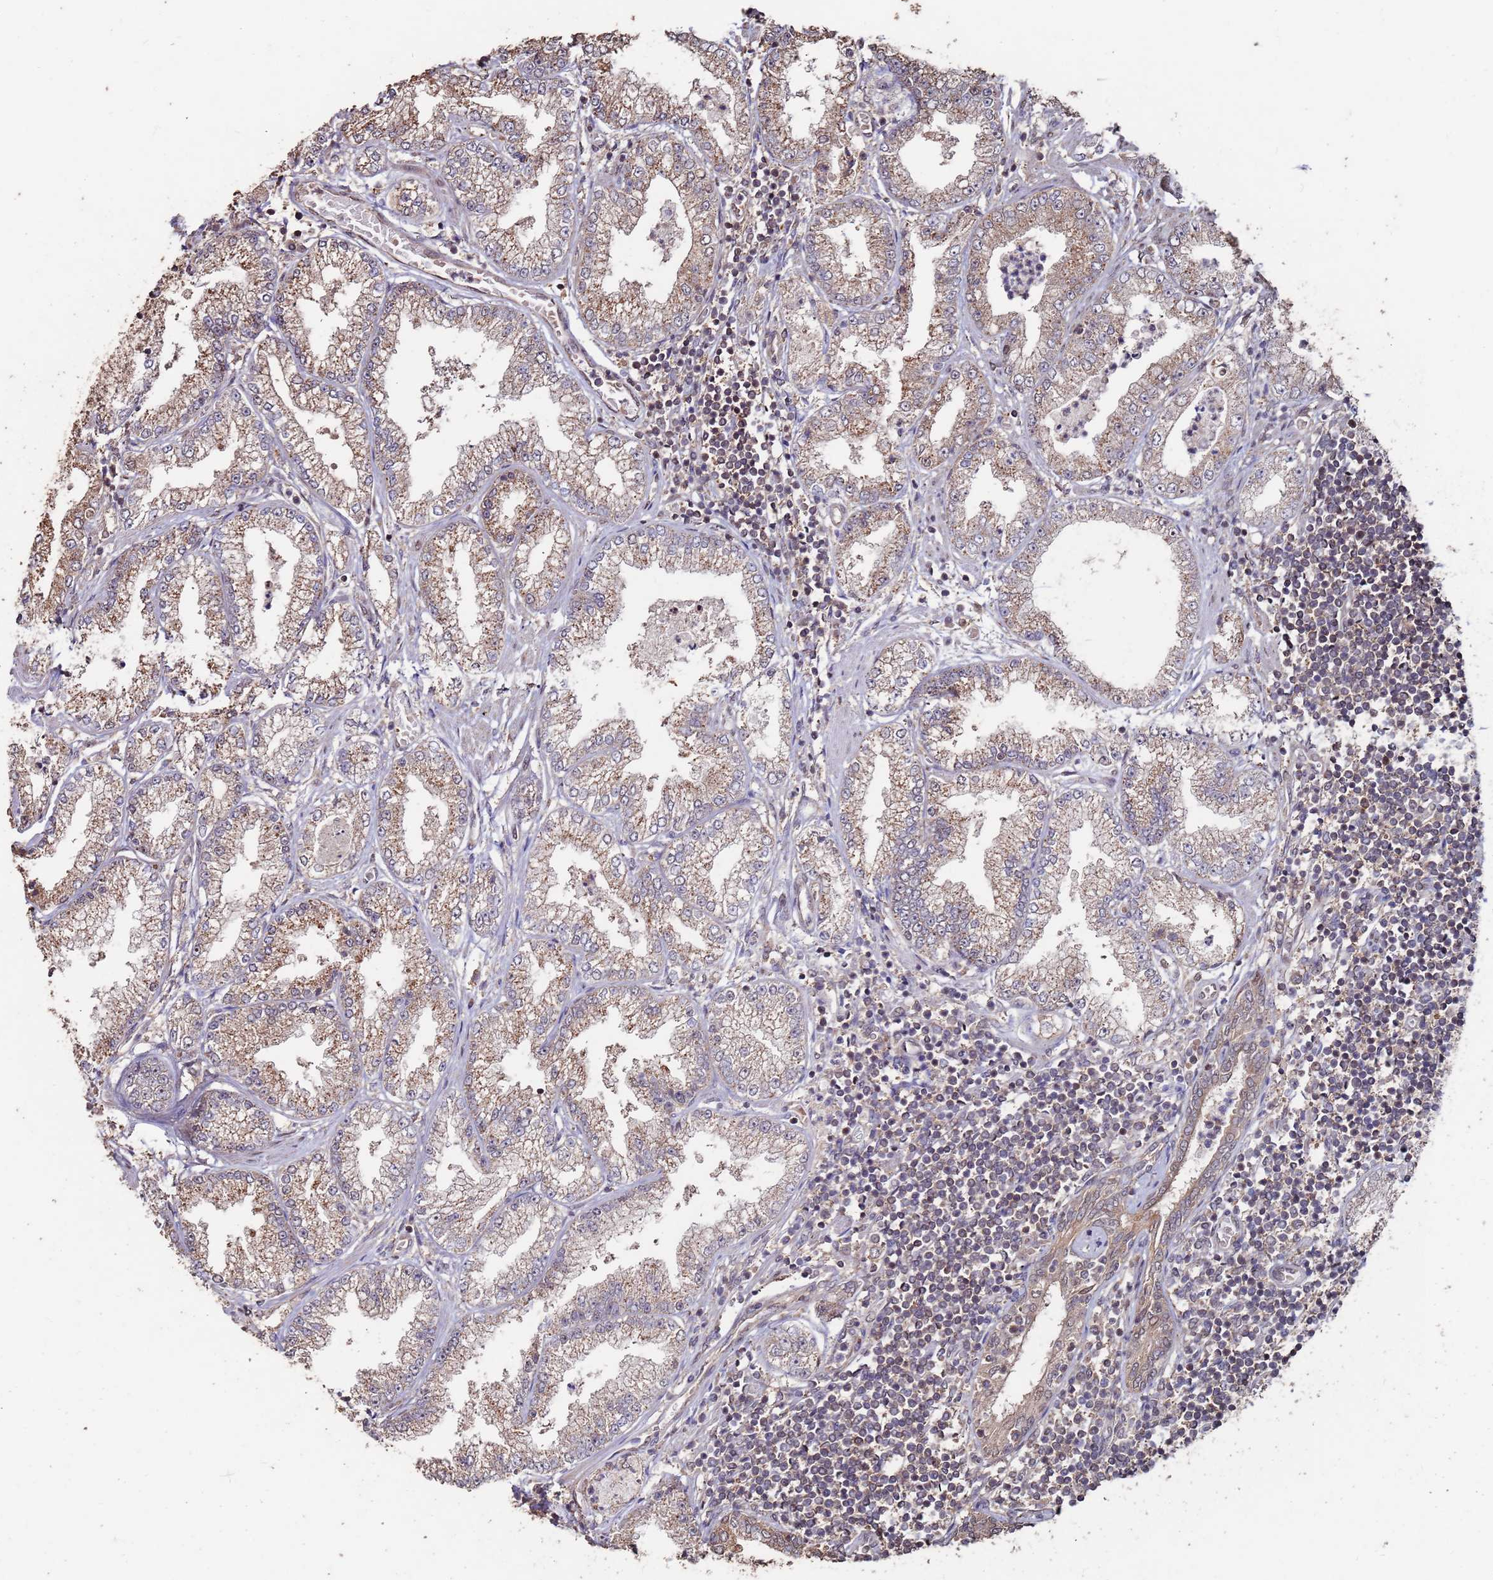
{"staining": {"intensity": "moderate", "quantity": ">75%", "location": "cytoplasmic/membranous"}, "tissue": "prostate cancer", "cell_type": "Tumor cells", "image_type": "cancer", "snomed": [{"axis": "morphology", "description": "Adenocarcinoma, High grade"}, {"axis": "topography", "description": "Prostate"}], "caption": "High-grade adenocarcinoma (prostate) was stained to show a protein in brown. There is medium levels of moderate cytoplasmic/membranous staining in about >75% of tumor cells. Nuclei are stained in blue.", "gene": "PRR7", "patient": {"sex": "male", "age": 69}}